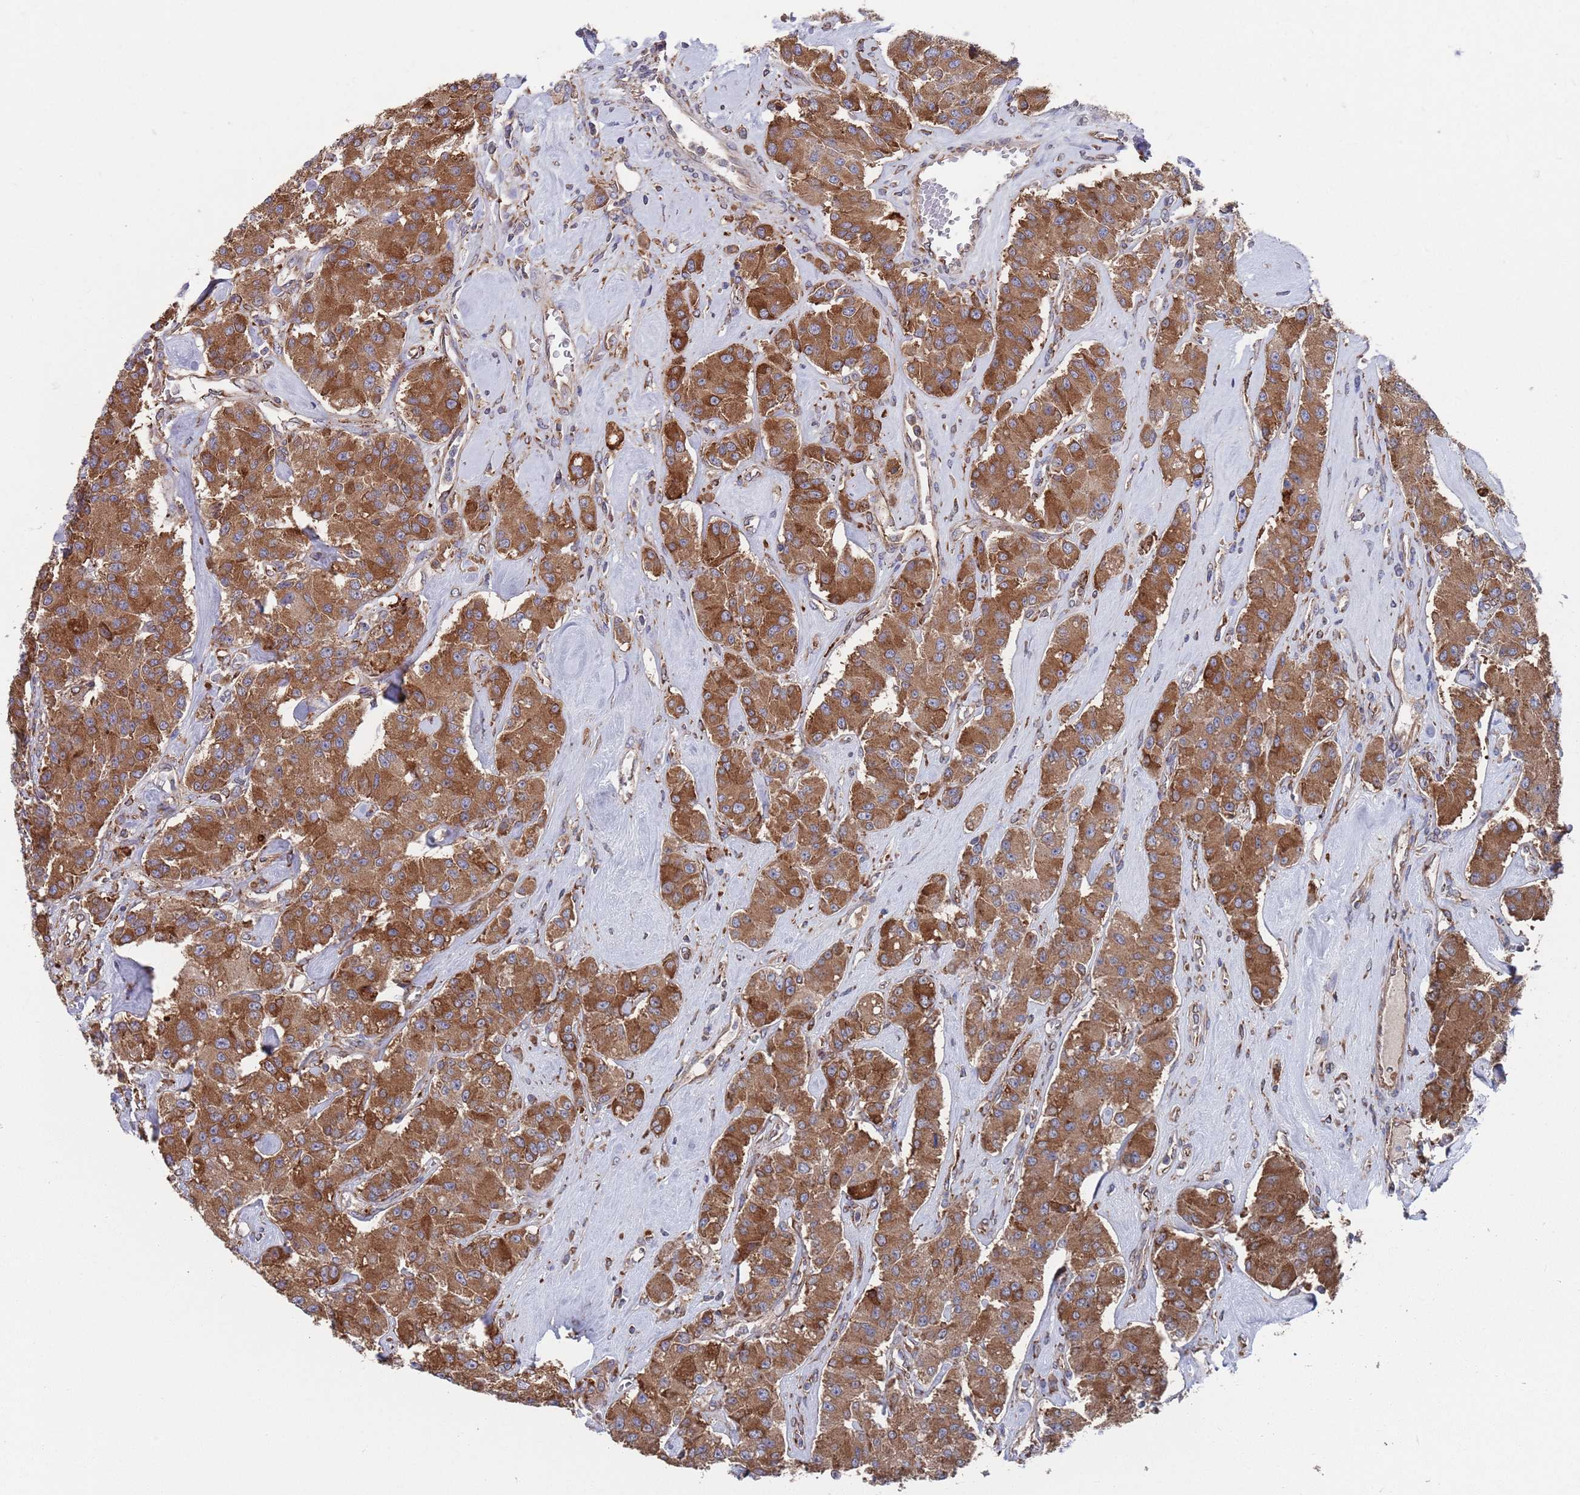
{"staining": {"intensity": "strong", "quantity": ">75%", "location": "cytoplasmic/membranous"}, "tissue": "carcinoid", "cell_type": "Tumor cells", "image_type": "cancer", "snomed": [{"axis": "morphology", "description": "Carcinoid, malignant, NOS"}, {"axis": "topography", "description": "Pancreas"}], "caption": "Malignant carcinoid tissue displays strong cytoplasmic/membranous expression in about >75% of tumor cells, visualized by immunohistochemistry. Using DAB (brown) and hematoxylin (blue) stains, captured at high magnification using brightfield microscopy.", "gene": "GID8", "patient": {"sex": "male", "age": 41}}